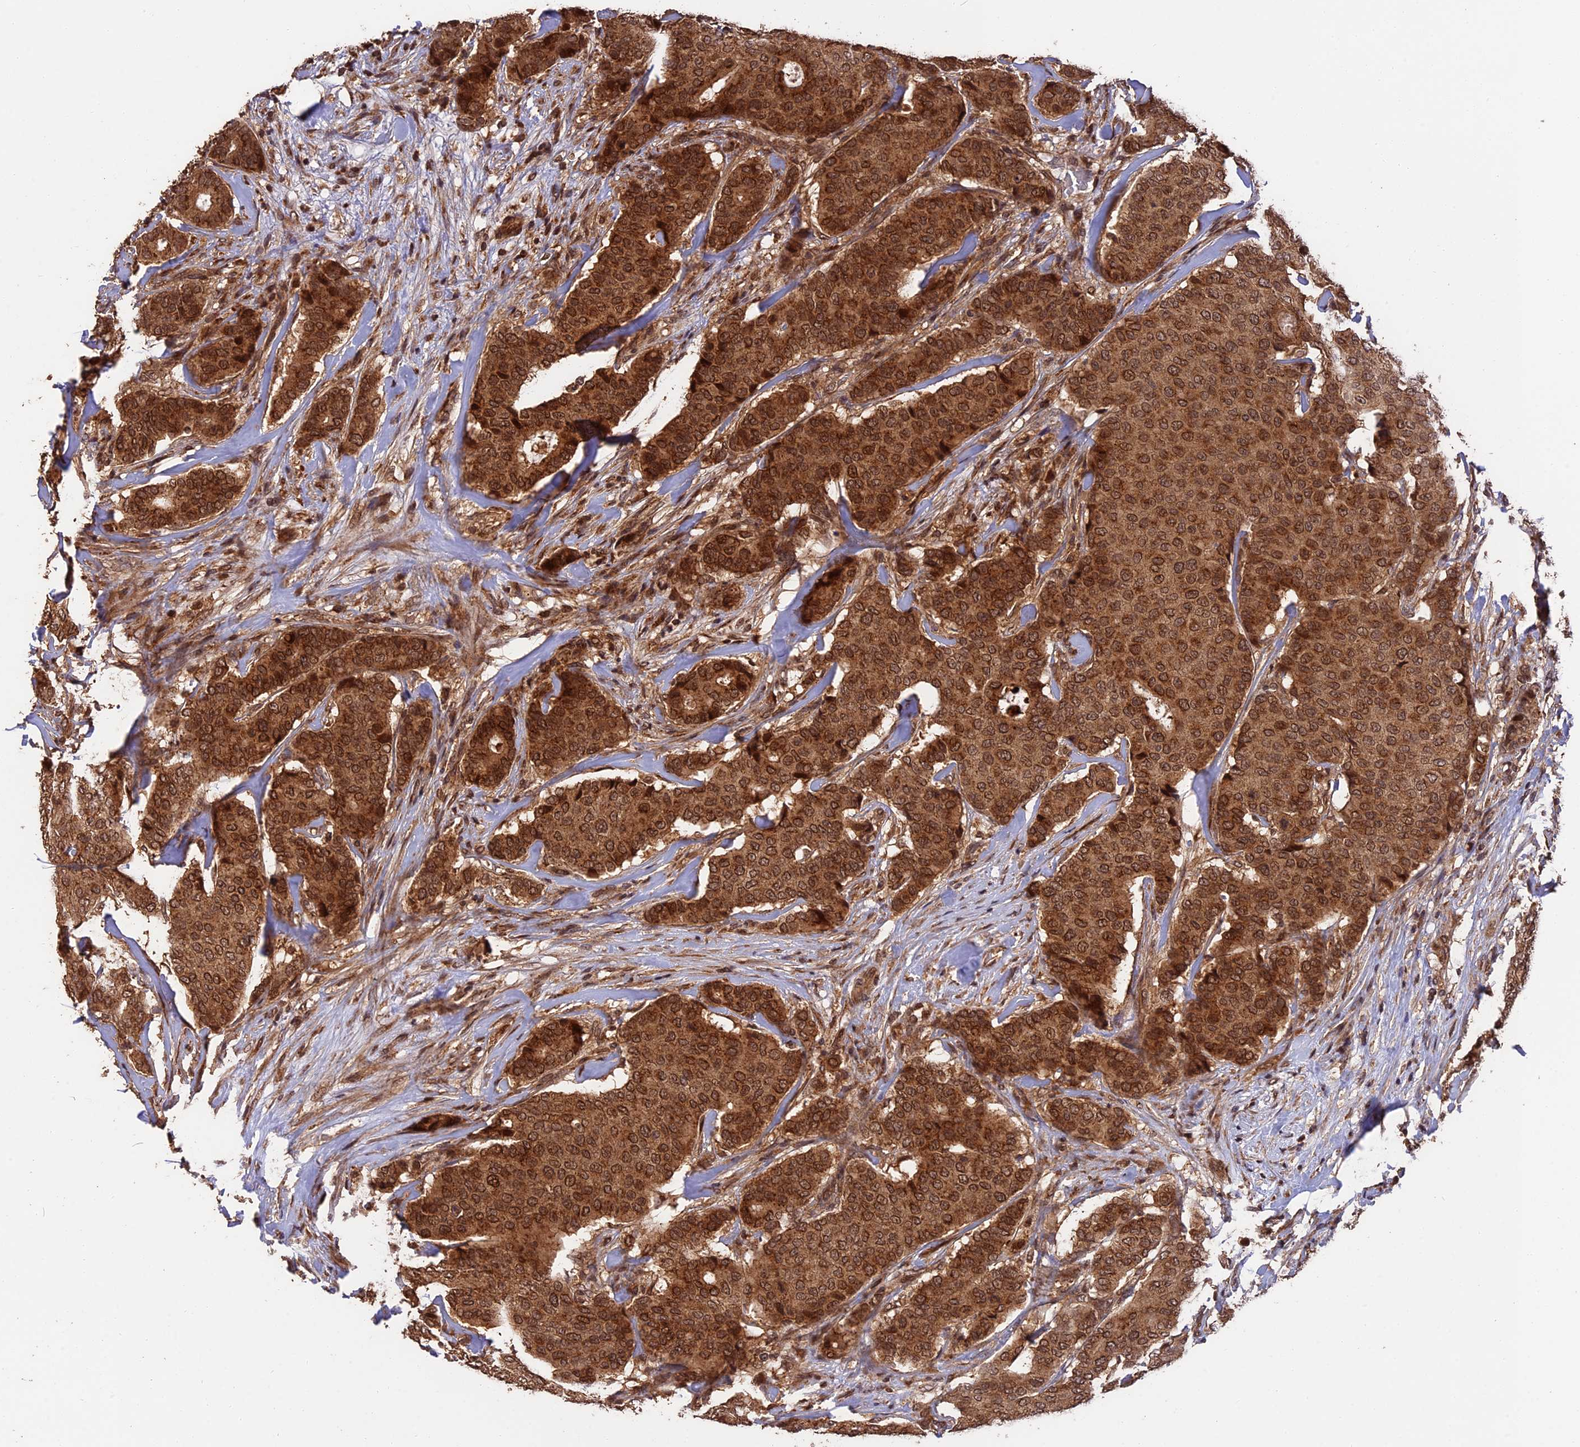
{"staining": {"intensity": "strong", "quantity": ">75%", "location": "cytoplasmic/membranous,nuclear"}, "tissue": "breast cancer", "cell_type": "Tumor cells", "image_type": "cancer", "snomed": [{"axis": "morphology", "description": "Duct carcinoma"}, {"axis": "topography", "description": "Breast"}], "caption": "Brown immunohistochemical staining in breast cancer demonstrates strong cytoplasmic/membranous and nuclear positivity in about >75% of tumor cells. The protein is stained brown, and the nuclei are stained in blue (DAB (3,3'-diaminobenzidine) IHC with brightfield microscopy, high magnification).", "gene": "ESCO1", "patient": {"sex": "female", "age": 75}}